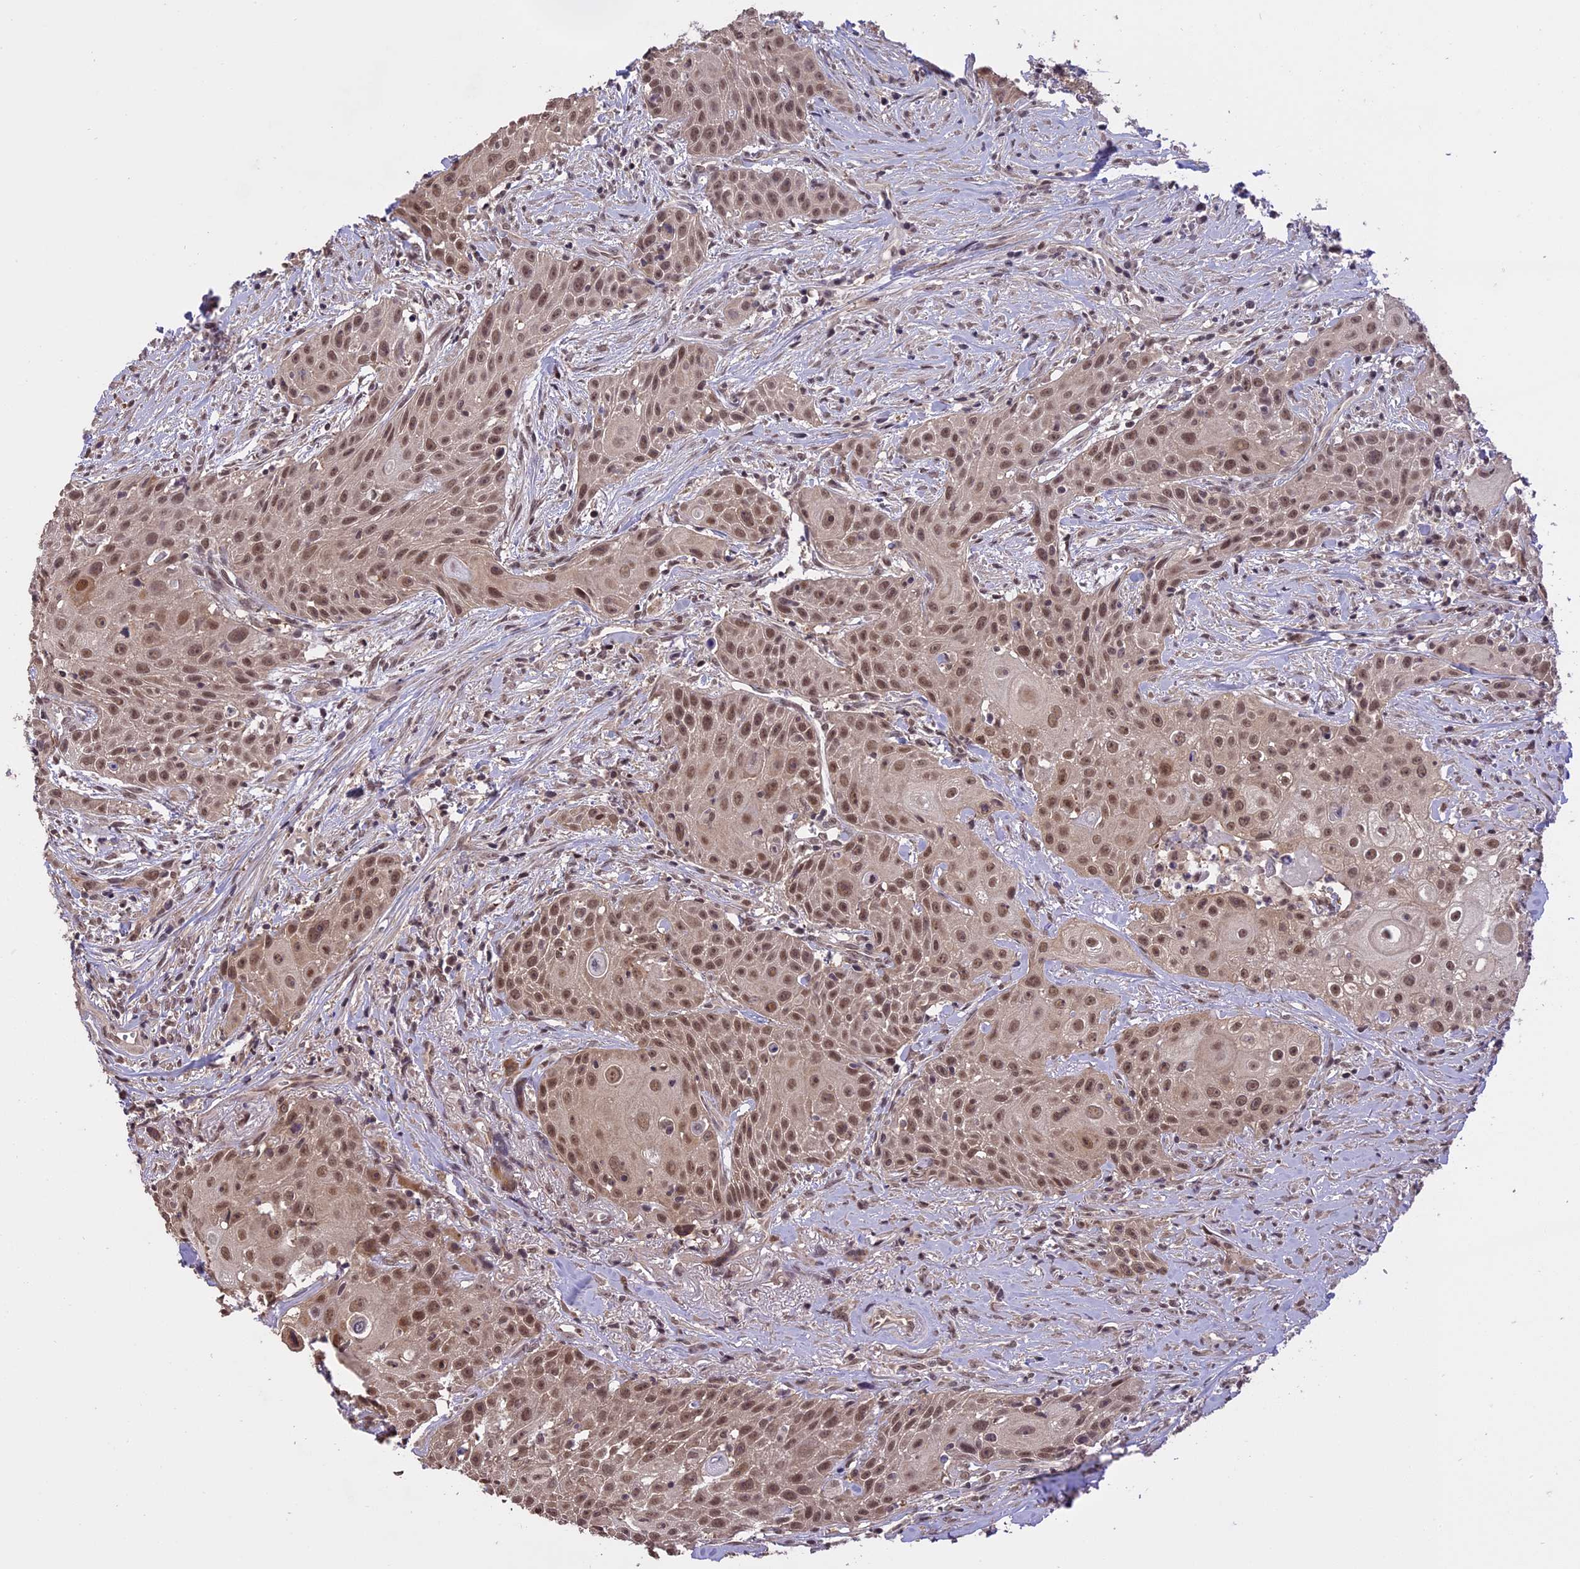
{"staining": {"intensity": "moderate", "quantity": ">75%", "location": "nuclear"}, "tissue": "head and neck cancer", "cell_type": "Tumor cells", "image_type": "cancer", "snomed": [{"axis": "morphology", "description": "Squamous cell carcinoma, NOS"}, {"axis": "topography", "description": "Oral tissue"}, {"axis": "topography", "description": "Head-Neck"}], "caption": "Immunohistochemical staining of human squamous cell carcinoma (head and neck) exhibits medium levels of moderate nuclear protein staining in approximately >75% of tumor cells. (Stains: DAB in brown, nuclei in blue, Microscopy: brightfield microscopy at high magnification).", "gene": "TIGD7", "patient": {"sex": "female", "age": 82}}